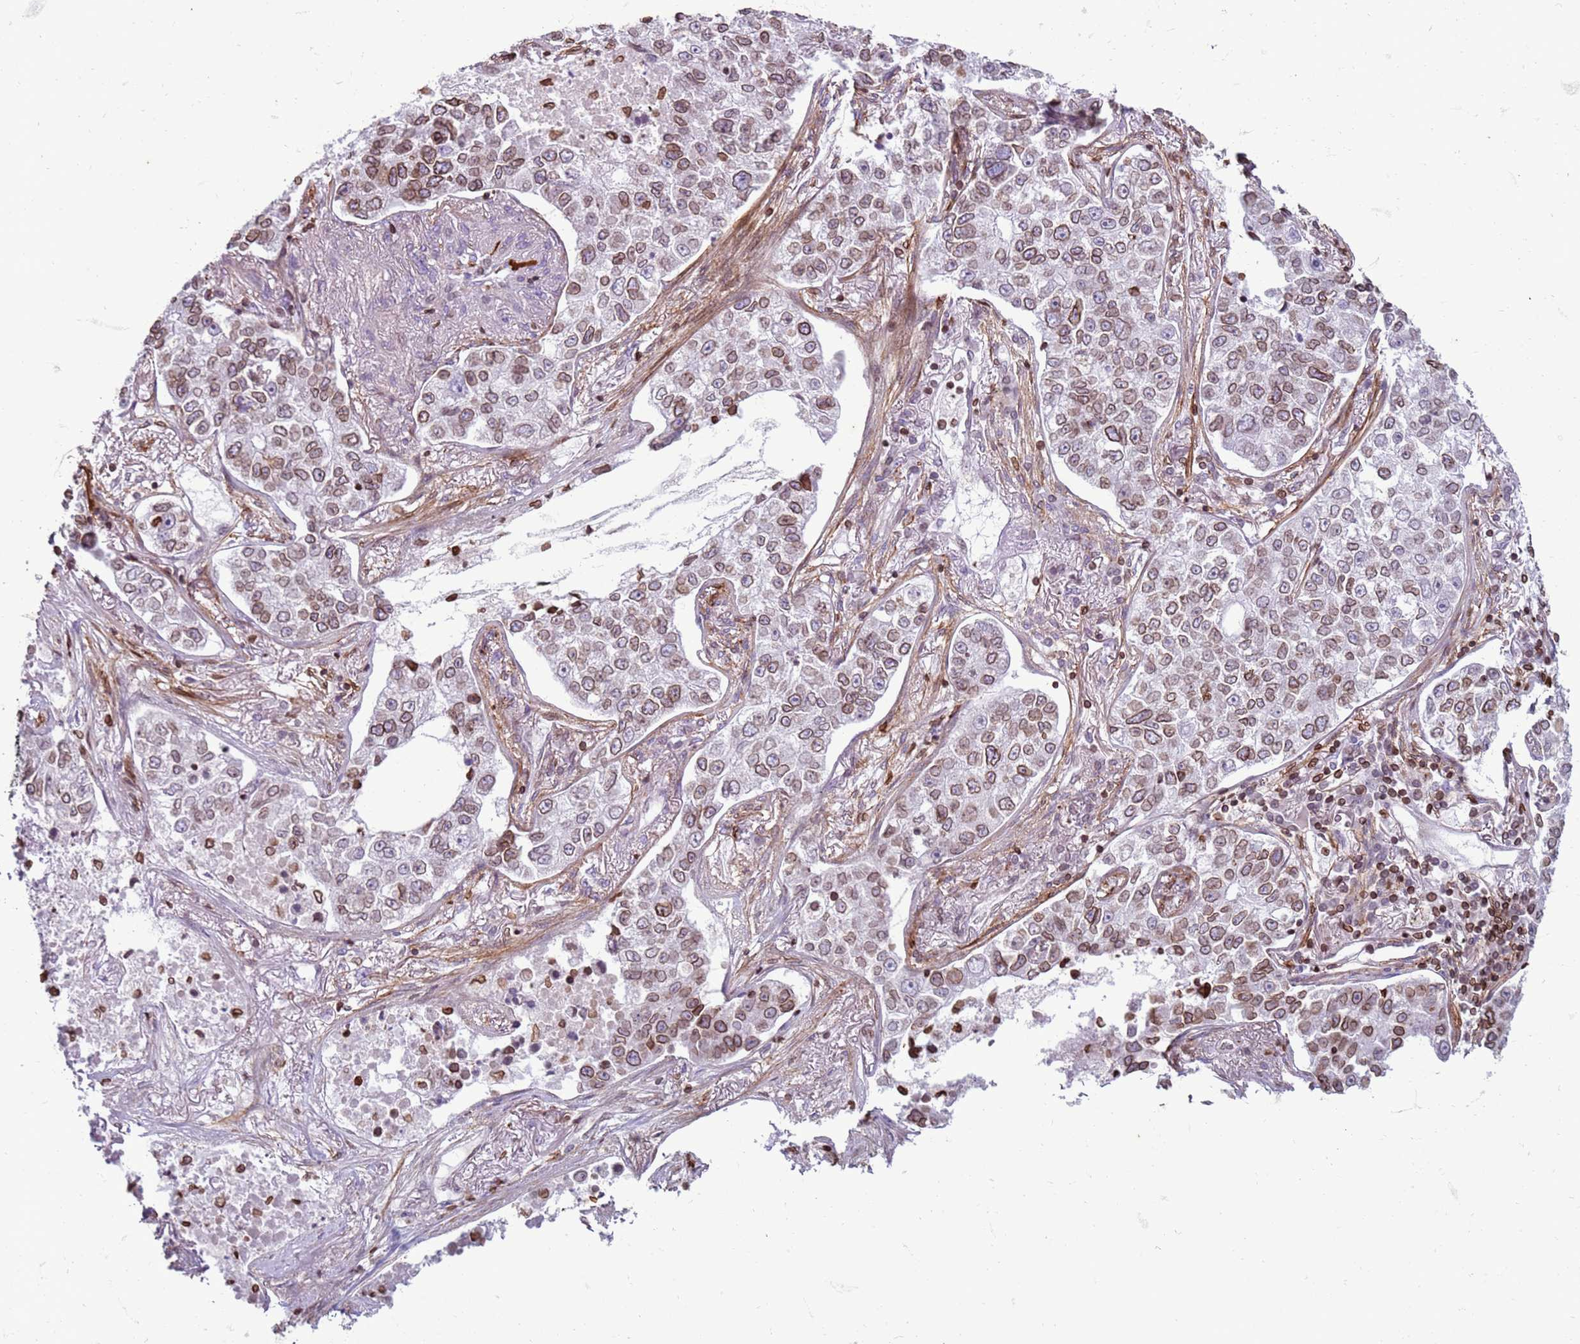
{"staining": {"intensity": "moderate", "quantity": "25%-75%", "location": "cytoplasmic/membranous,nuclear"}, "tissue": "lung cancer", "cell_type": "Tumor cells", "image_type": "cancer", "snomed": [{"axis": "morphology", "description": "Adenocarcinoma, NOS"}, {"axis": "topography", "description": "Lung"}], "caption": "Immunohistochemical staining of human lung adenocarcinoma displays medium levels of moderate cytoplasmic/membranous and nuclear protein expression in about 25%-75% of tumor cells.", "gene": "METTL25B", "patient": {"sex": "male", "age": 49}}